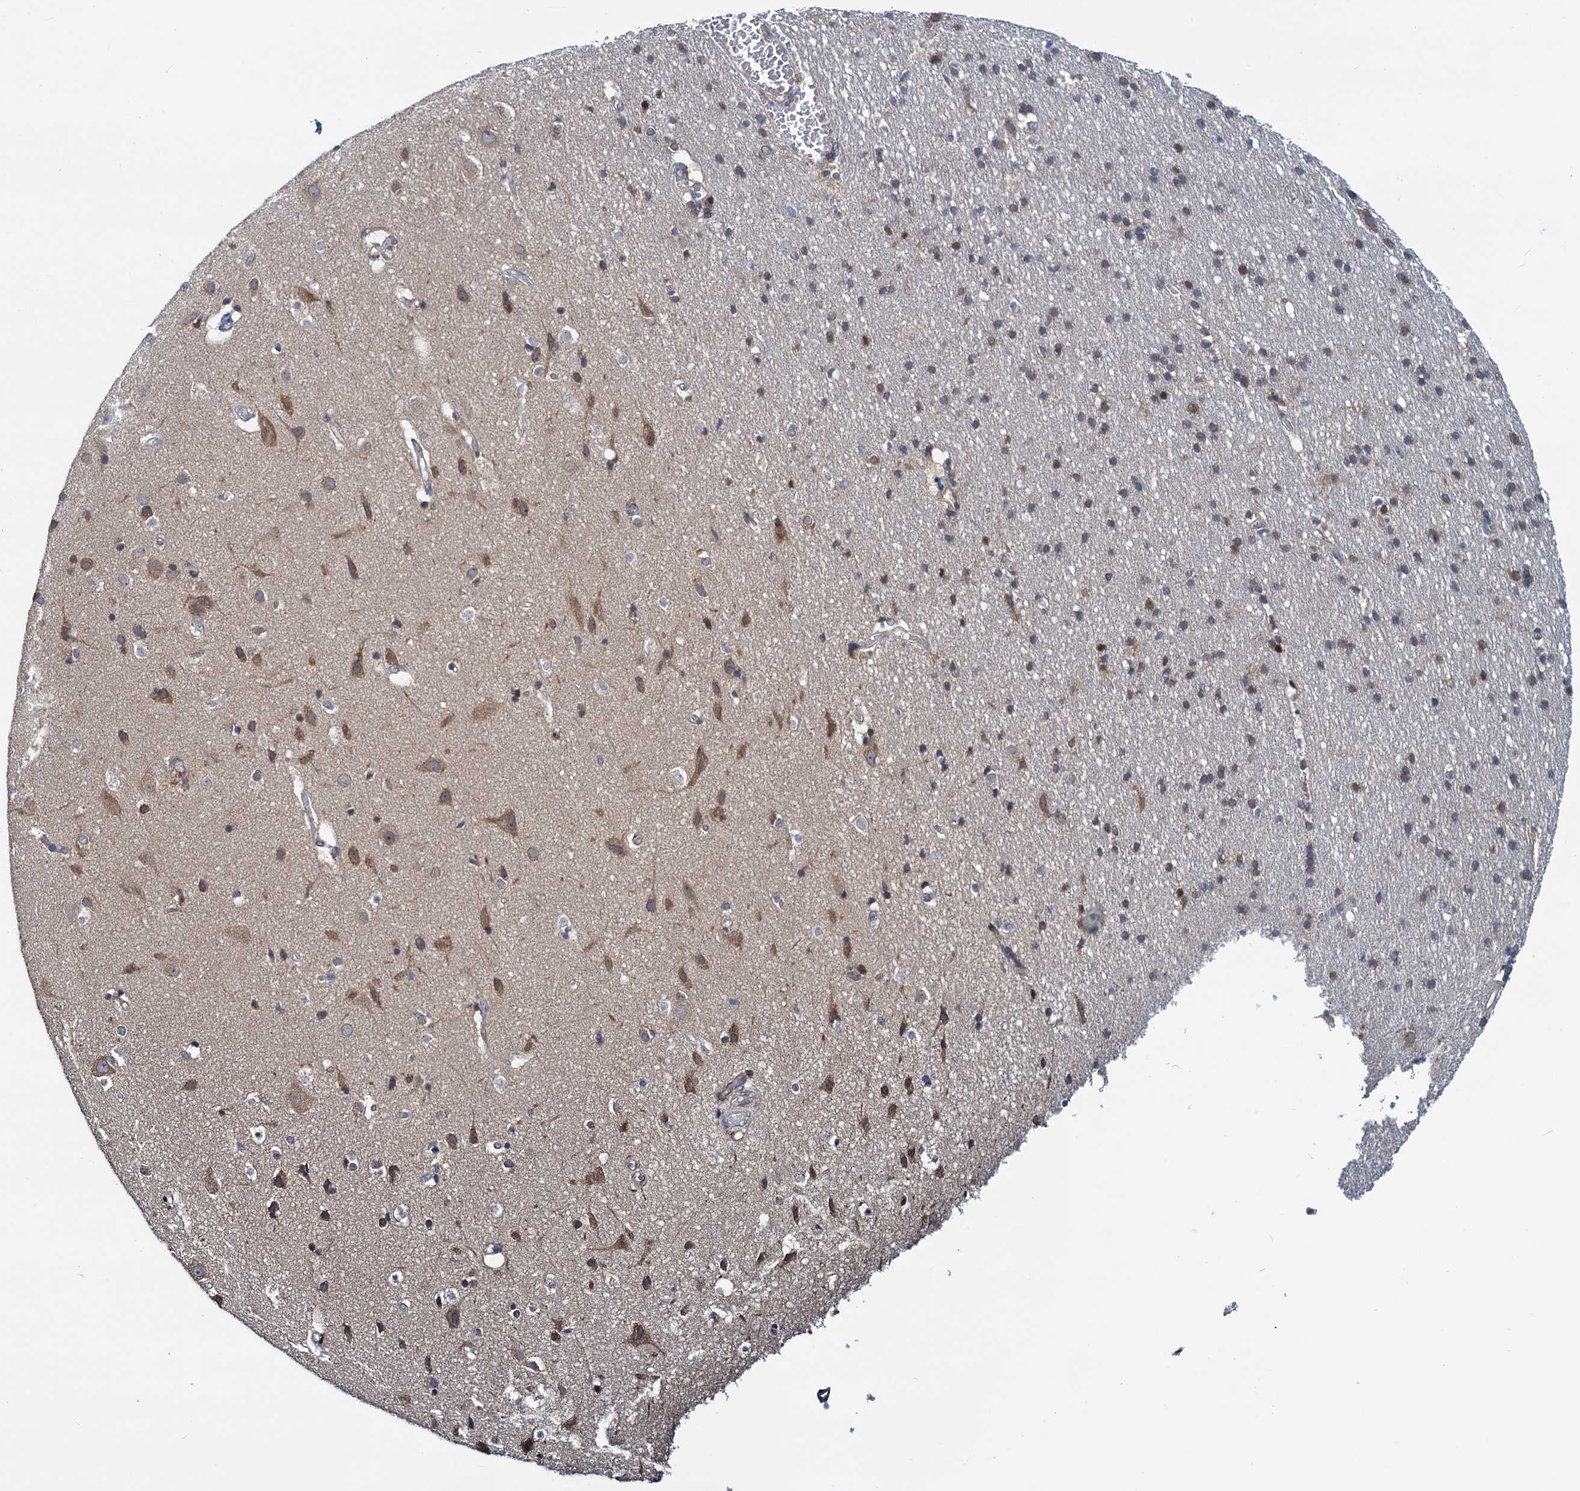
{"staining": {"intensity": "negative", "quantity": "none", "location": "none"}, "tissue": "cerebral cortex", "cell_type": "Endothelial cells", "image_type": "normal", "snomed": [{"axis": "morphology", "description": "Normal tissue, NOS"}, {"axis": "topography", "description": "Cerebral cortex"}], "caption": "Endothelial cells show no significant protein expression in normal cerebral cortex.", "gene": "RNF125", "patient": {"sex": "male", "age": 54}}